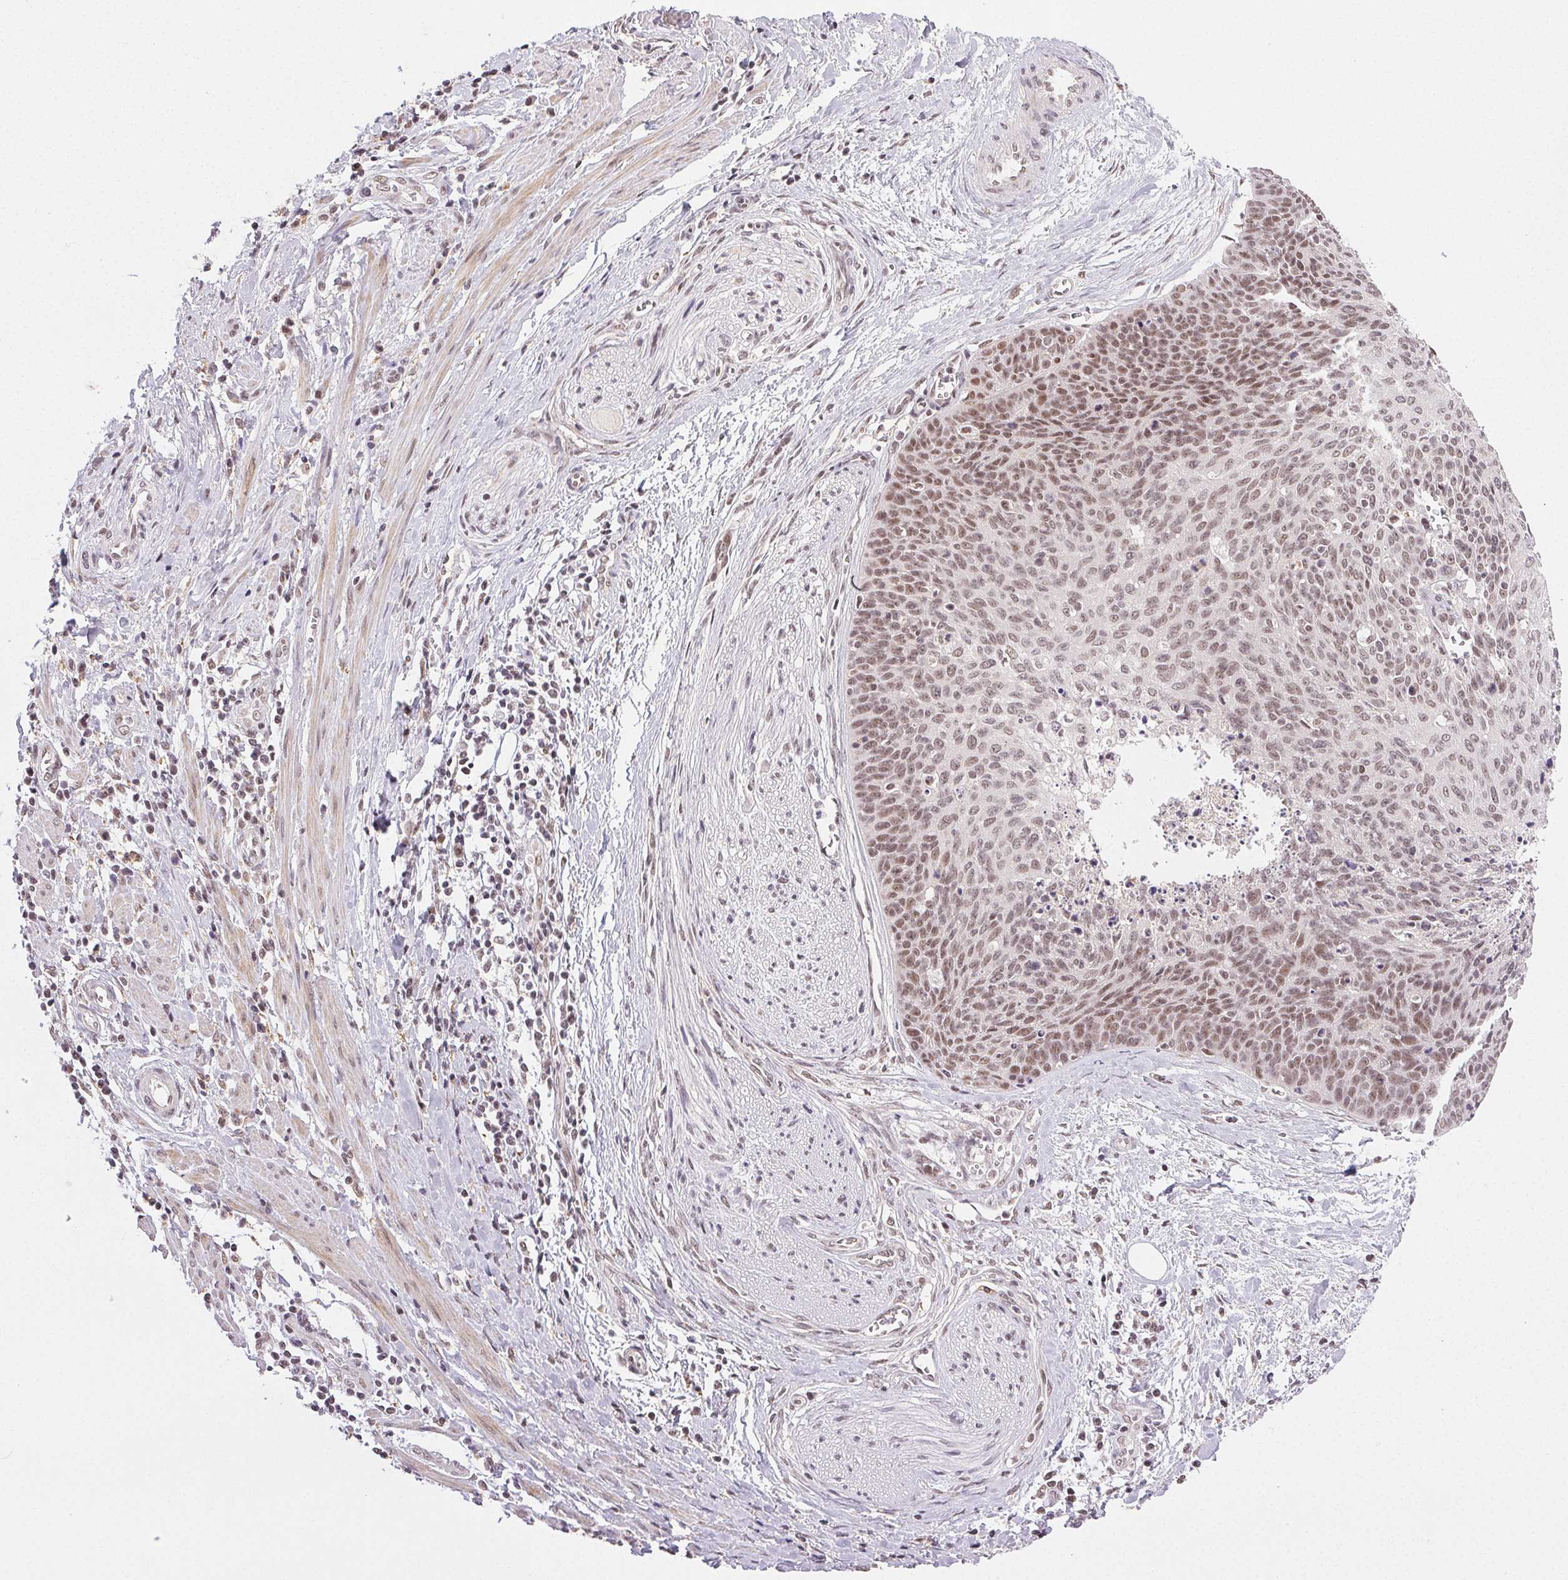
{"staining": {"intensity": "moderate", "quantity": ">75%", "location": "nuclear"}, "tissue": "cervical cancer", "cell_type": "Tumor cells", "image_type": "cancer", "snomed": [{"axis": "morphology", "description": "Squamous cell carcinoma, NOS"}, {"axis": "topography", "description": "Cervix"}], "caption": "Protein expression analysis of human cervical cancer (squamous cell carcinoma) reveals moderate nuclear positivity in approximately >75% of tumor cells. (Stains: DAB in brown, nuclei in blue, Microscopy: brightfield microscopy at high magnification).", "gene": "PRPF18", "patient": {"sex": "female", "age": 55}}